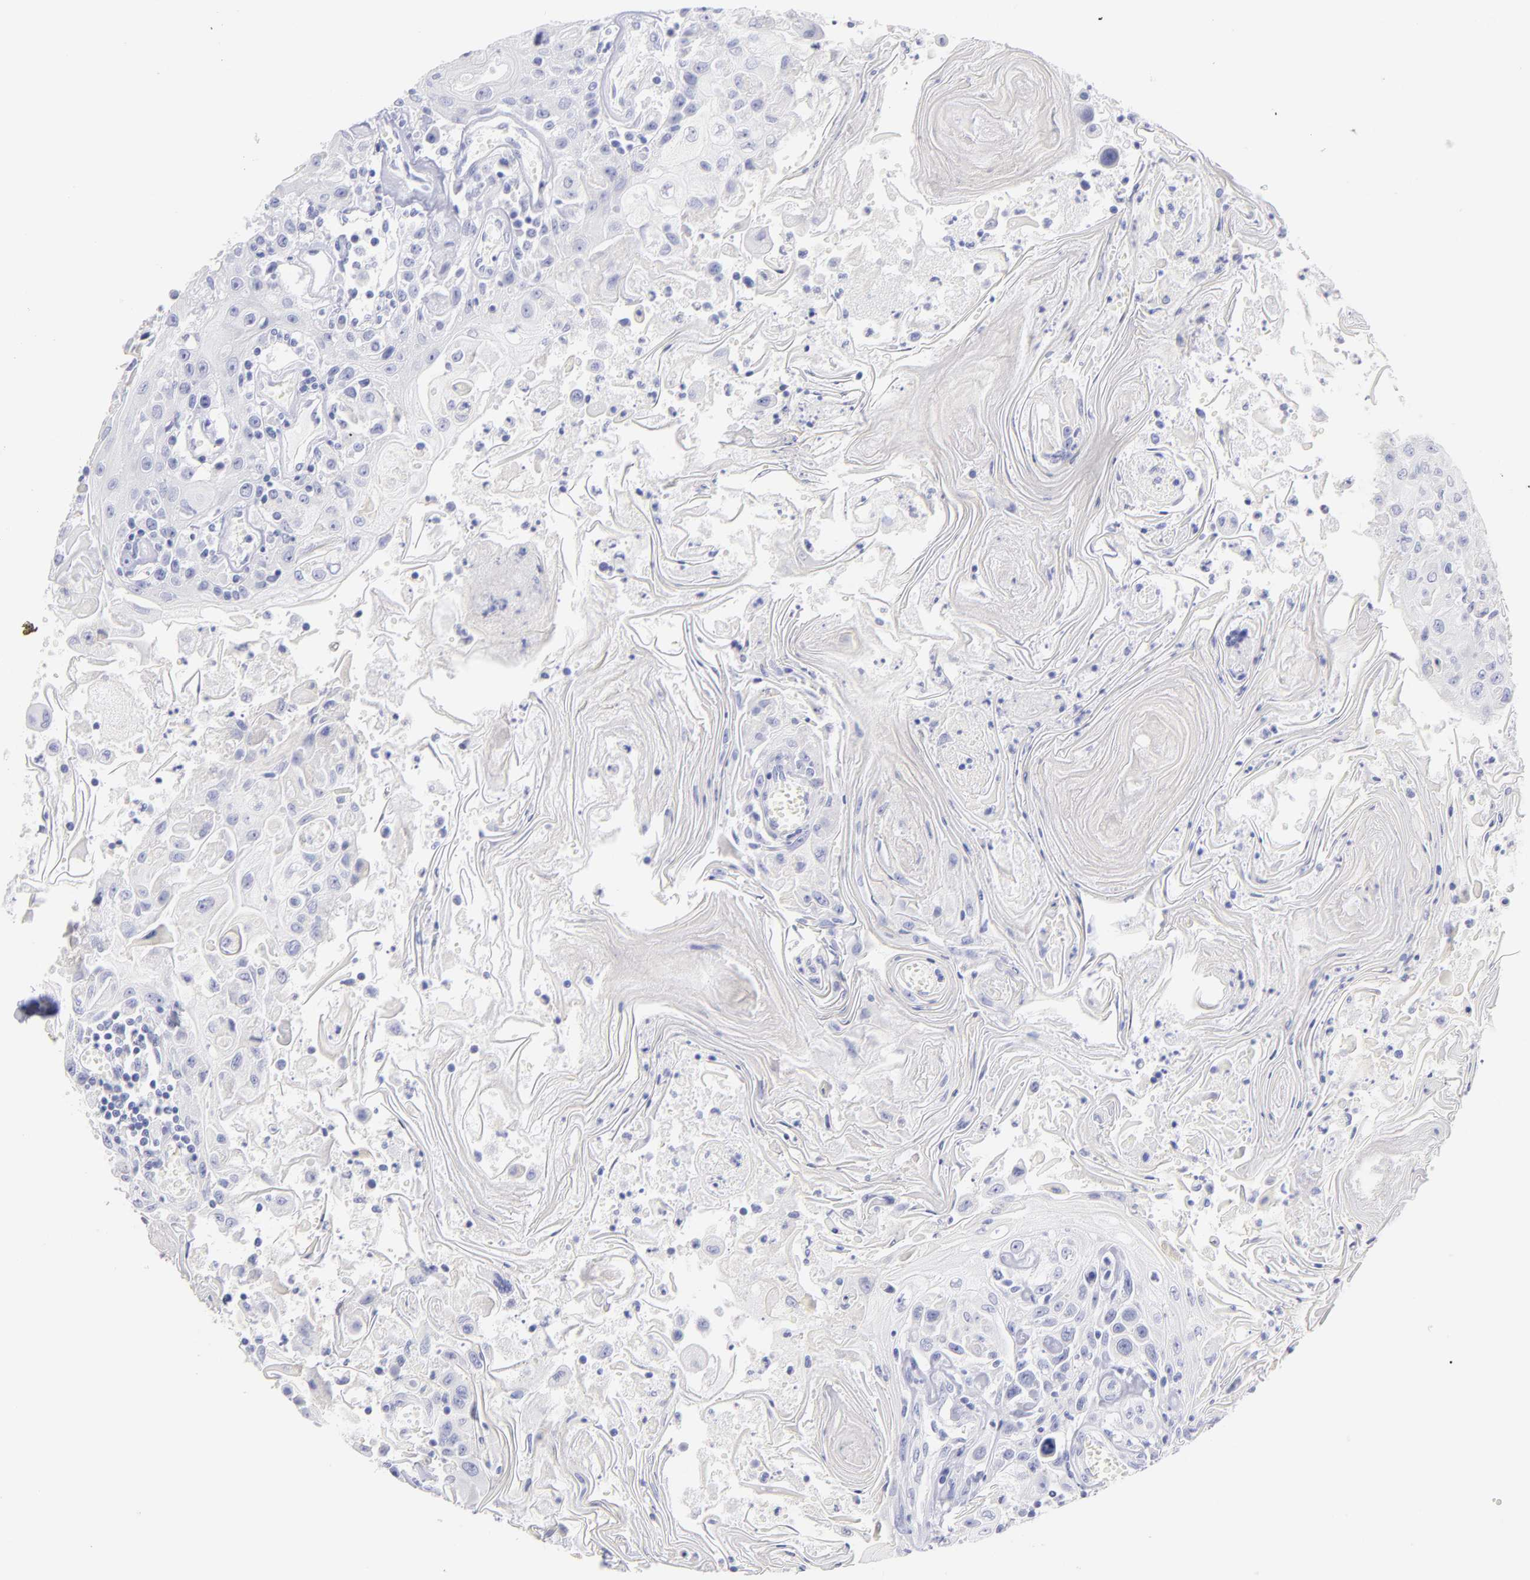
{"staining": {"intensity": "negative", "quantity": "none", "location": "none"}, "tissue": "head and neck cancer", "cell_type": "Tumor cells", "image_type": "cancer", "snomed": [{"axis": "morphology", "description": "Squamous cell carcinoma, NOS"}, {"axis": "topography", "description": "Oral tissue"}, {"axis": "topography", "description": "Head-Neck"}], "caption": "Head and neck squamous cell carcinoma was stained to show a protein in brown. There is no significant staining in tumor cells.", "gene": "SCGN", "patient": {"sex": "female", "age": 76}}